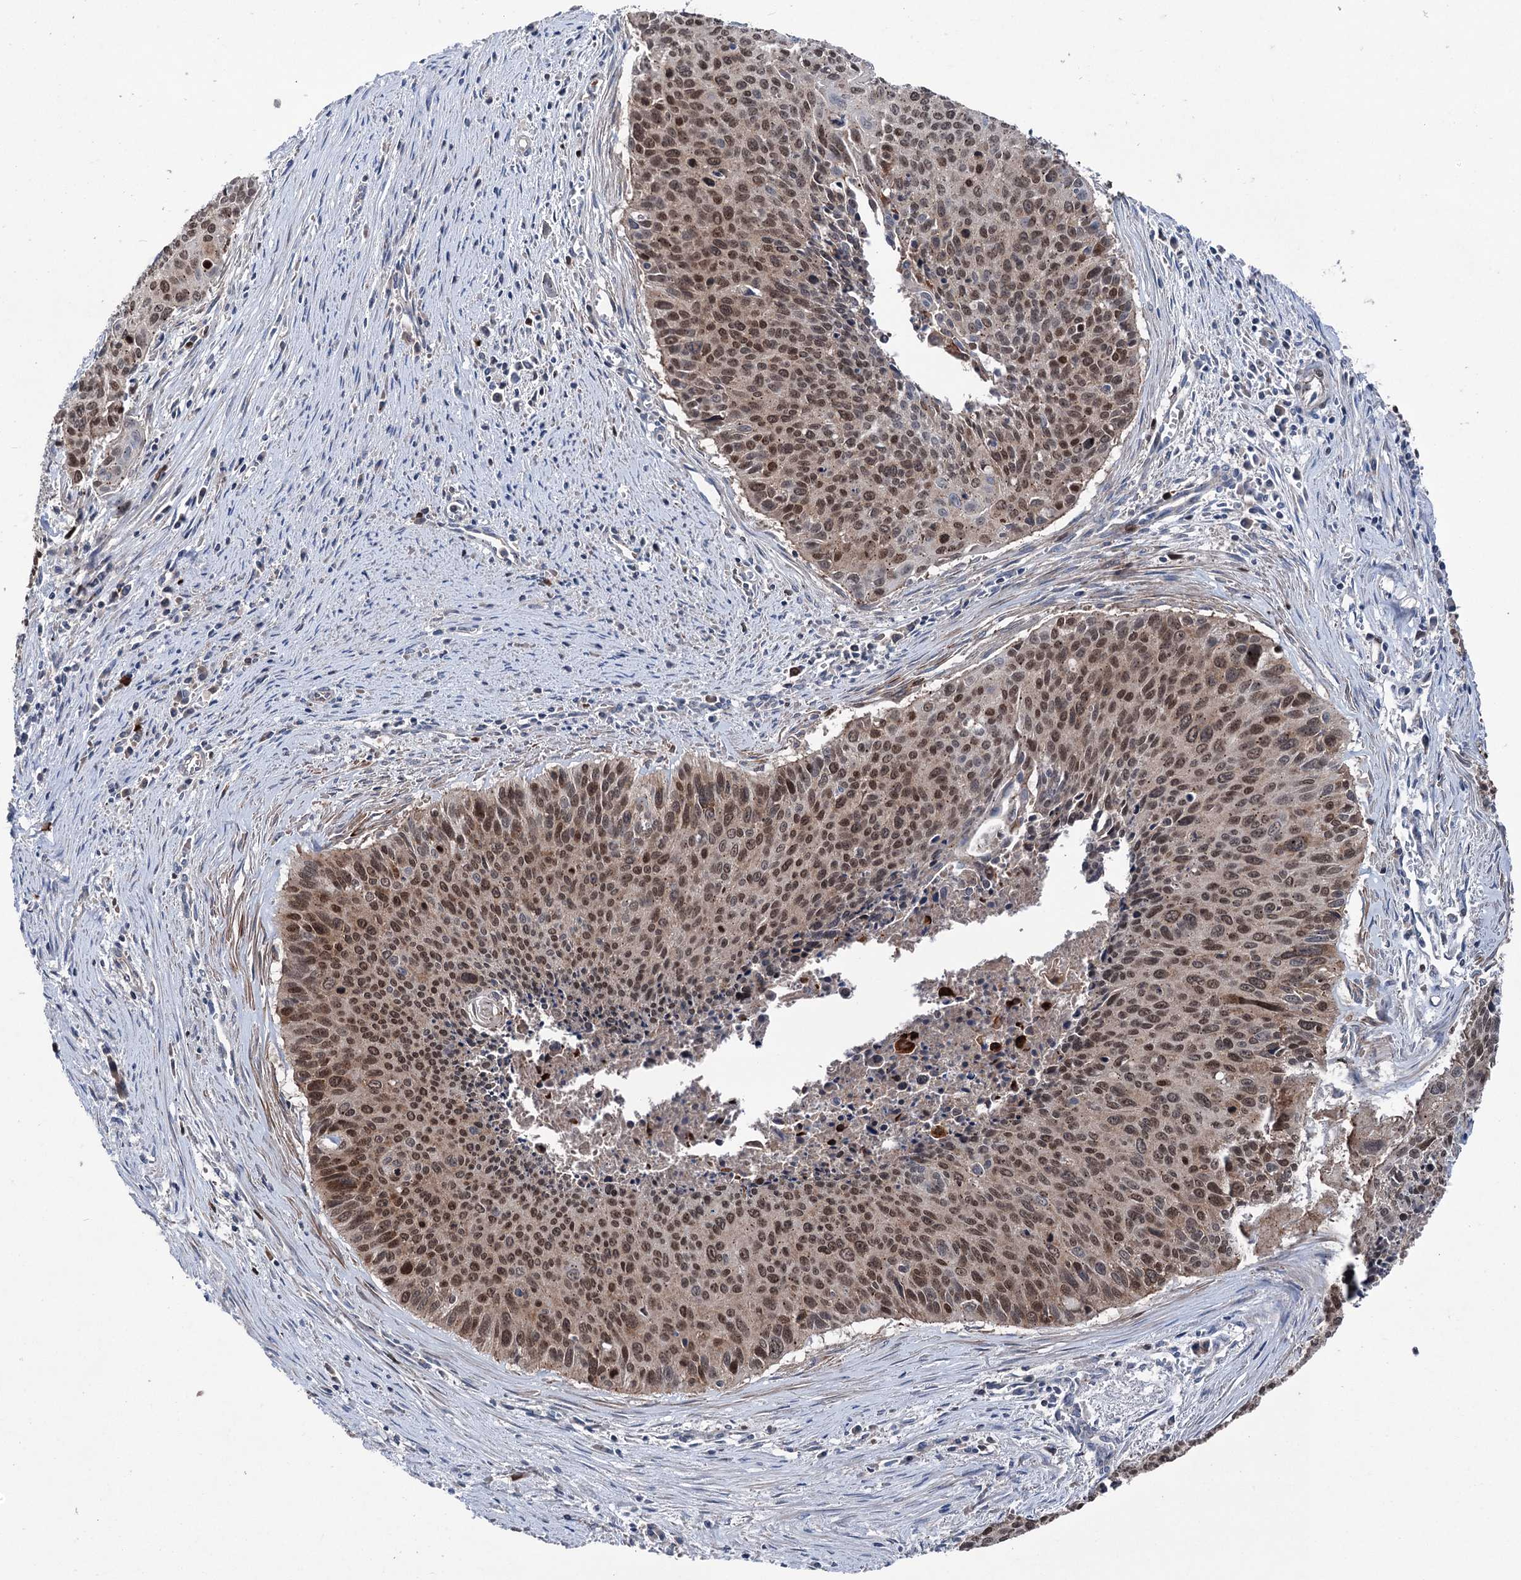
{"staining": {"intensity": "moderate", "quantity": ">75%", "location": "nuclear"}, "tissue": "cervical cancer", "cell_type": "Tumor cells", "image_type": "cancer", "snomed": [{"axis": "morphology", "description": "Squamous cell carcinoma, NOS"}, {"axis": "topography", "description": "Cervix"}], "caption": "Immunohistochemical staining of human cervical squamous cell carcinoma displays medium levels of moderate nuclear protein positivity in approximately >75% of tumor cells.", "gene": "NCAPD2", "patient": {"sex": "female", "age": 55}}